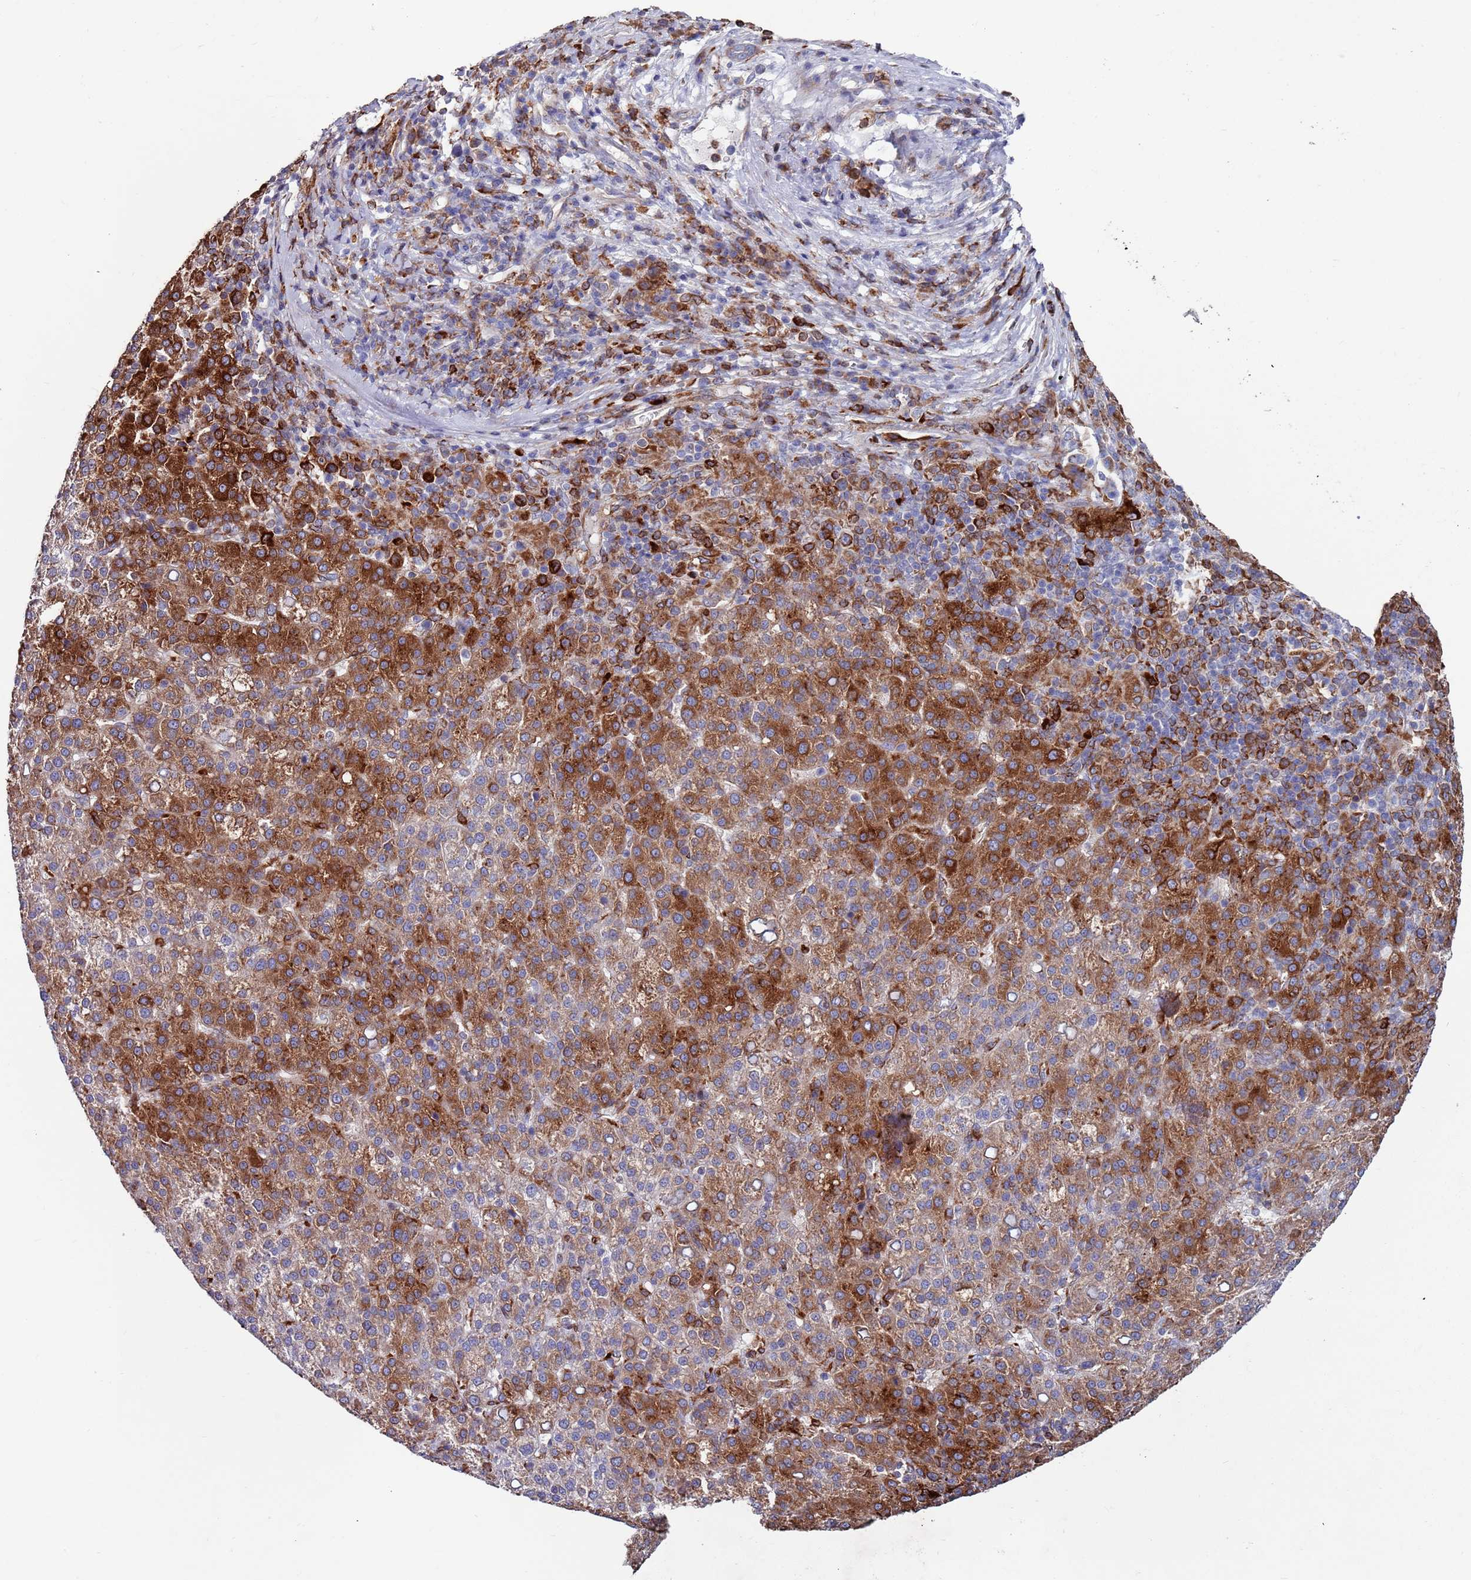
{"staining": {"intensity": "strong", "quantity": "25%-75%", "location": "cytoplasmic/membranous"}, "tissue": "liver cancer", "cell_type": "Tumor cells", "image_type": "cancer", "snomed": [{"axis": "morphology", "description": "Carcinoma, Hepatocellular, NOS"}, {"axis": "topography", "description": "Liver"}], "caption": "High-power microscopy captured an immunohistochemistry (IHC) histopathology image of hepatocellular carcinoma (liver), revealing strong cytoplasmic/membranous expression in approximately 25%-75% of tumor cells.", "gene": "GREB1L", "patient": {"sex": "female", "age": 58}}